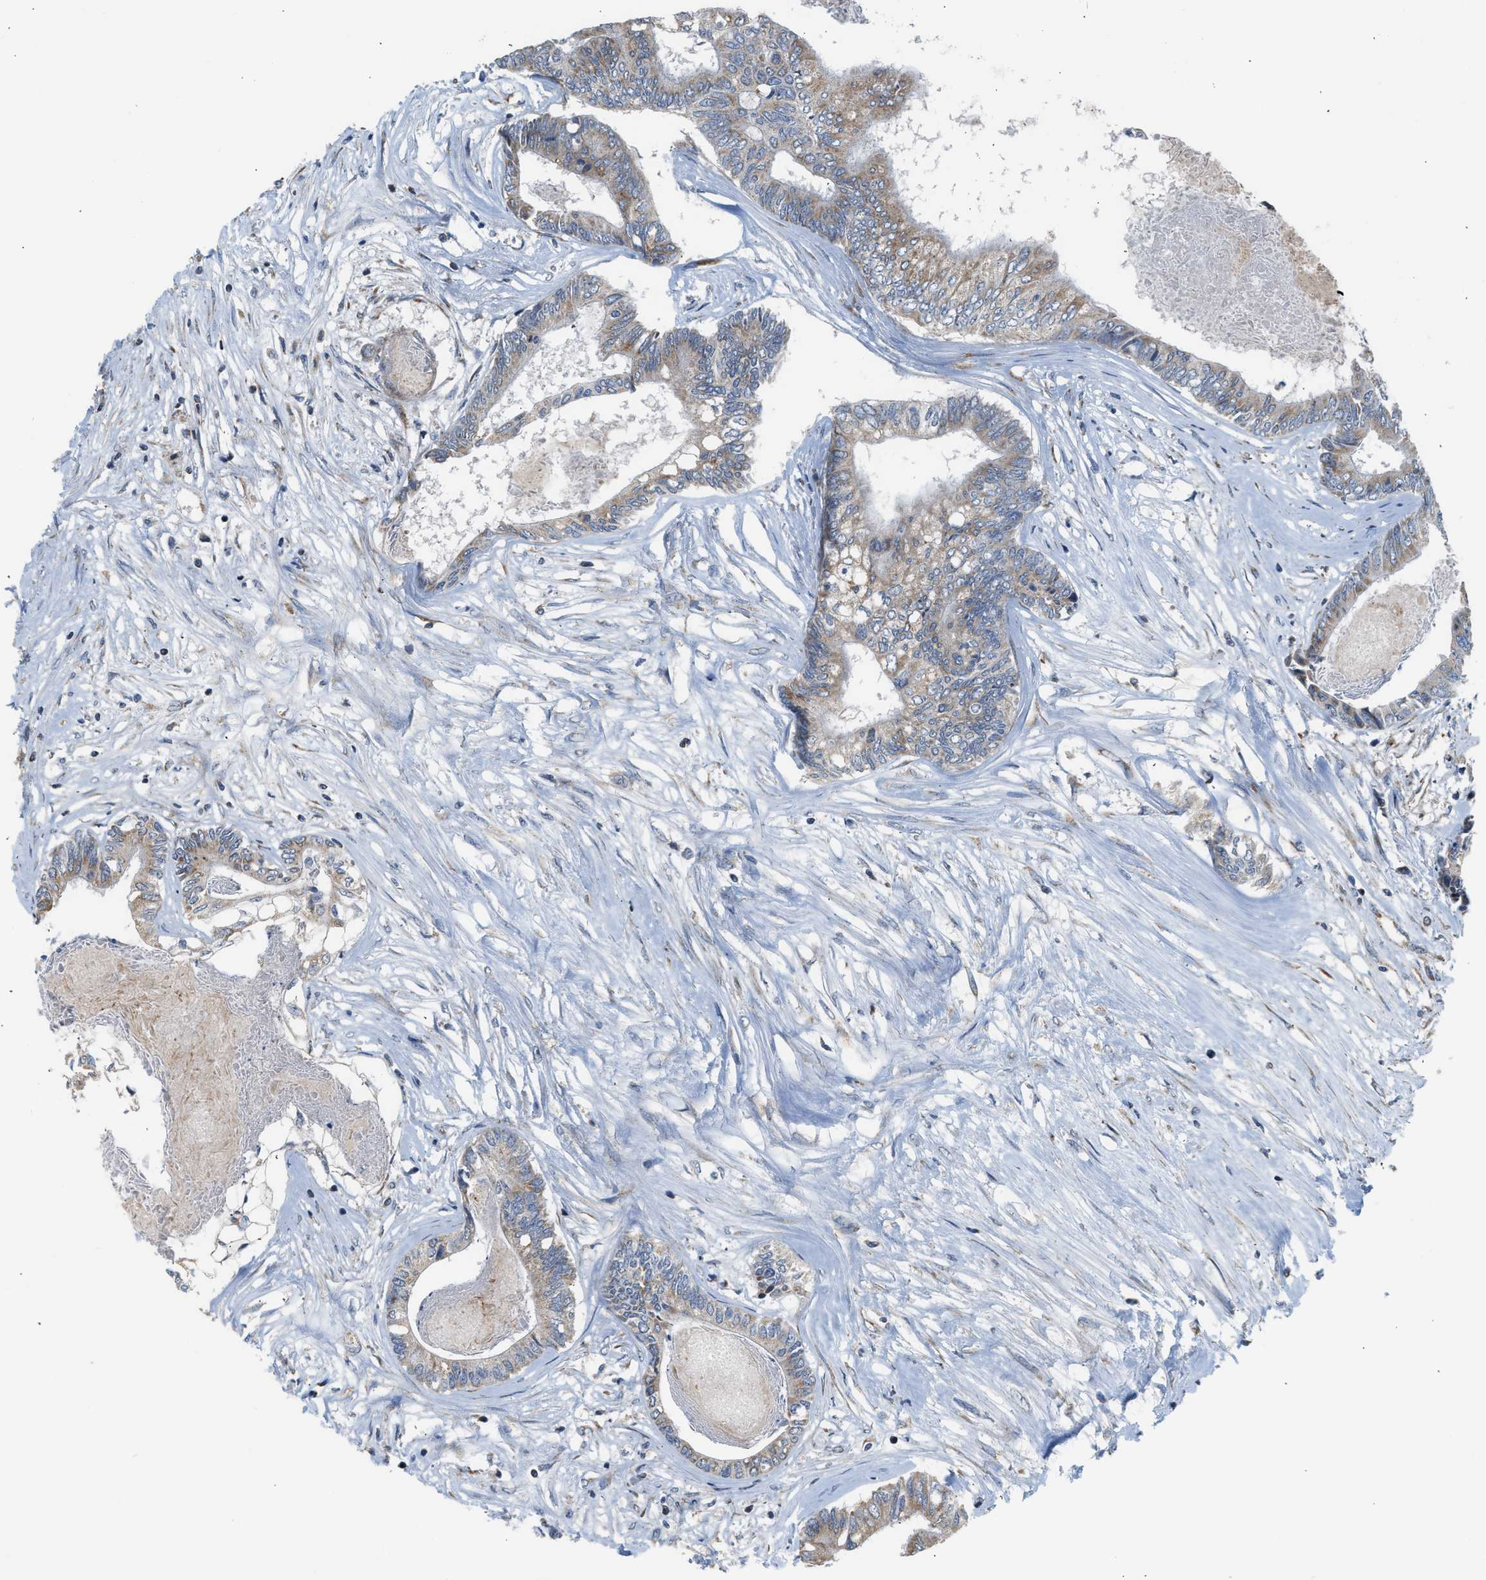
{"staining": {"intensity": "moderate", "quantity": "<25%", "location": "cytoplasmic/membranous"}, "tissue": "colorectal cancer", "cell_type": "Tumor cells", "image_type": "cancer", "snomed": [{"axis": "morphology", "description": "Adenocarcinoma, NOS"}, {"axis": "topography", "description": "Rectum"}], "caption": "DAB immunohistochemical staining of human colorectal cancer (adenocarcinoma) exhibits moderate cytoplasmic/membranous protein expression in approximately <25% of tumor cells.", "gene": "PIM1", "patient": {"sex": "male", "age": 63}}